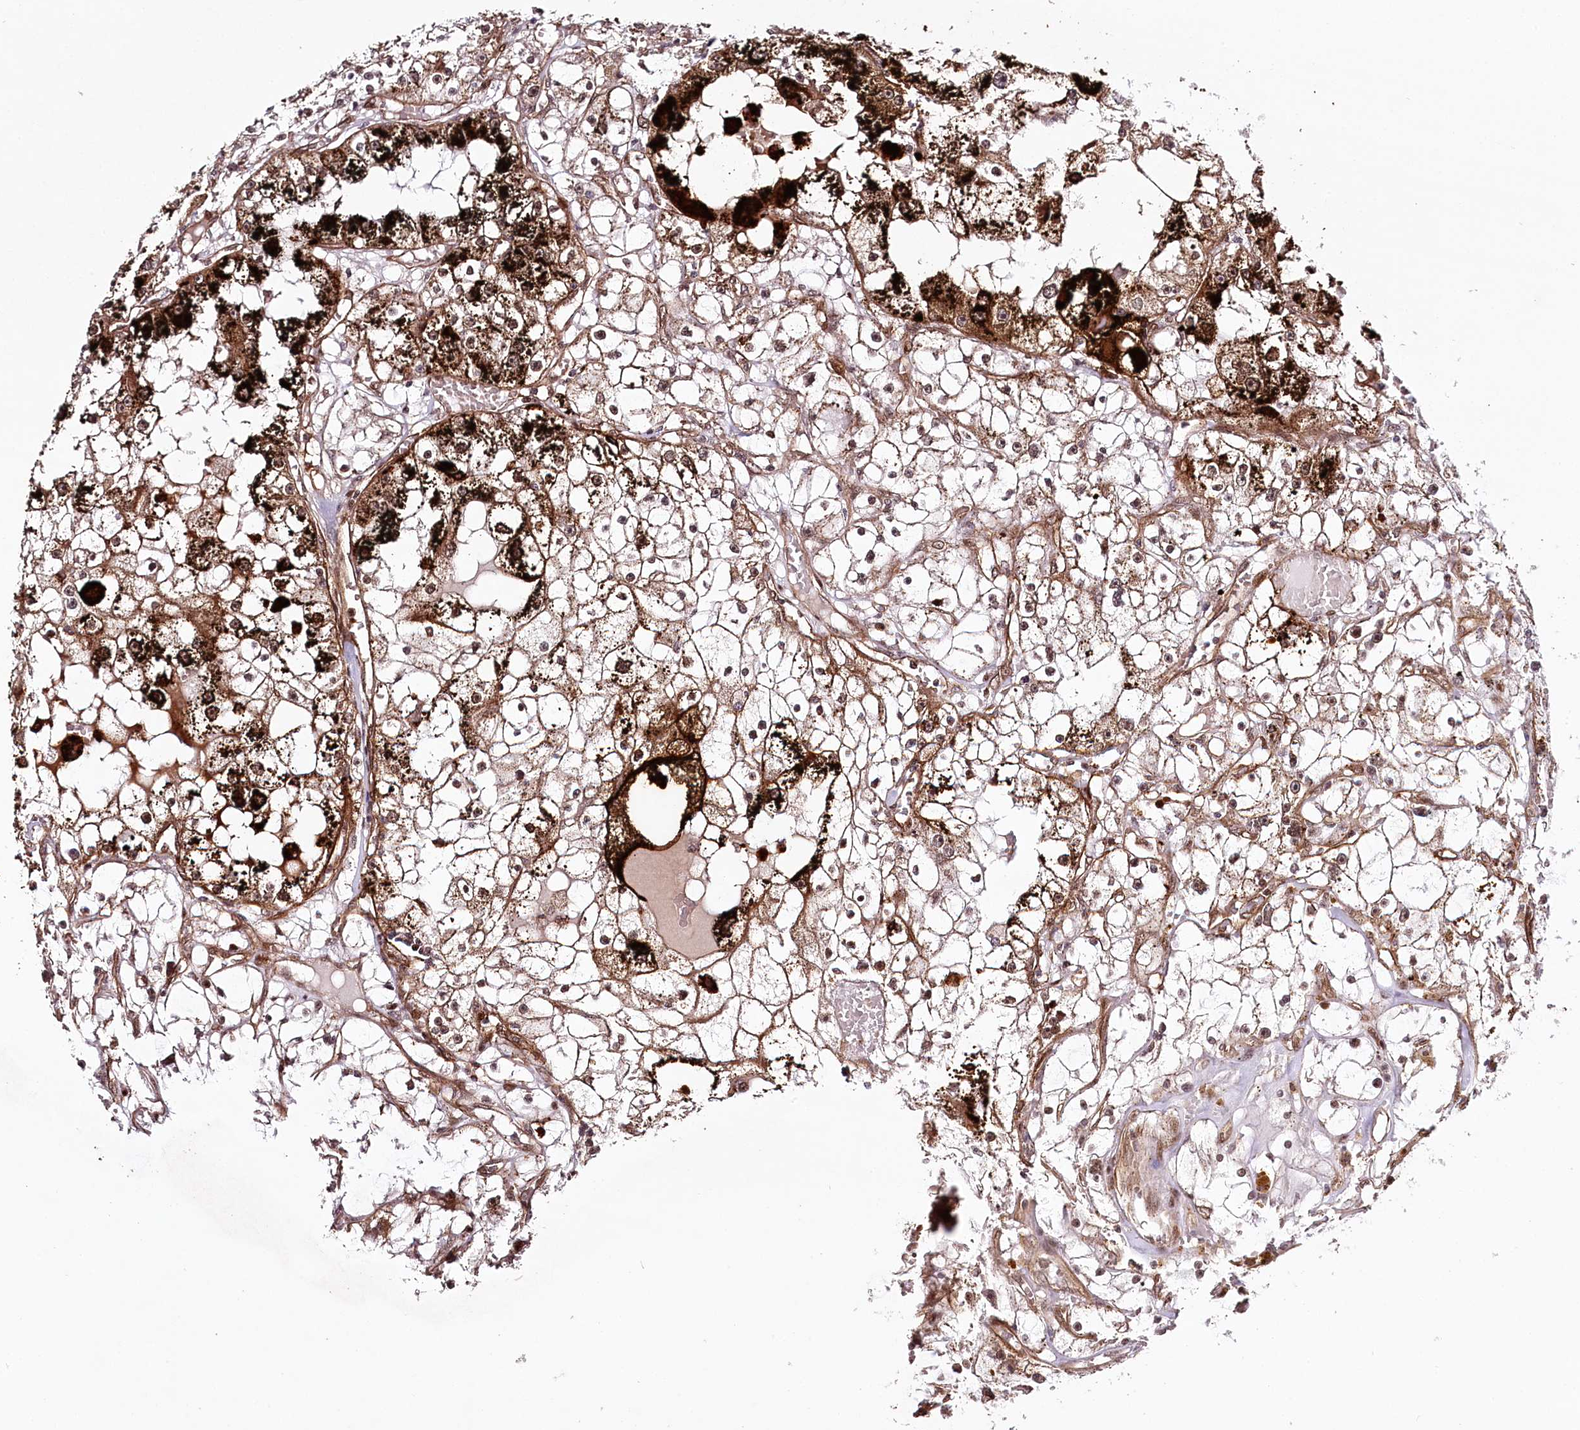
{"staining": {"intensity": "strong", "quantity": "<25%", "location": "cytoplasmic/membranous"}, "tissue": "renal cancer", "cell_type": "Tumor cells", "image_type": "cancer", "snomed": [{"axis": "morphology", "description": "Adenocarcinoma, NOS"}, {"axis": "topography", "description": "Kidney"}], "caption": "Protein staining of renal cancer tissue shows strong cytoplasmic/membranous positivity in approximately <25% of tumor cells. (DAB (3,3'-diaminobenzidine) IHC, brown staining for protein, blue staining for nuclei).", "gene": "COPG1", "patient": {"sex": "male", "age": 56}}